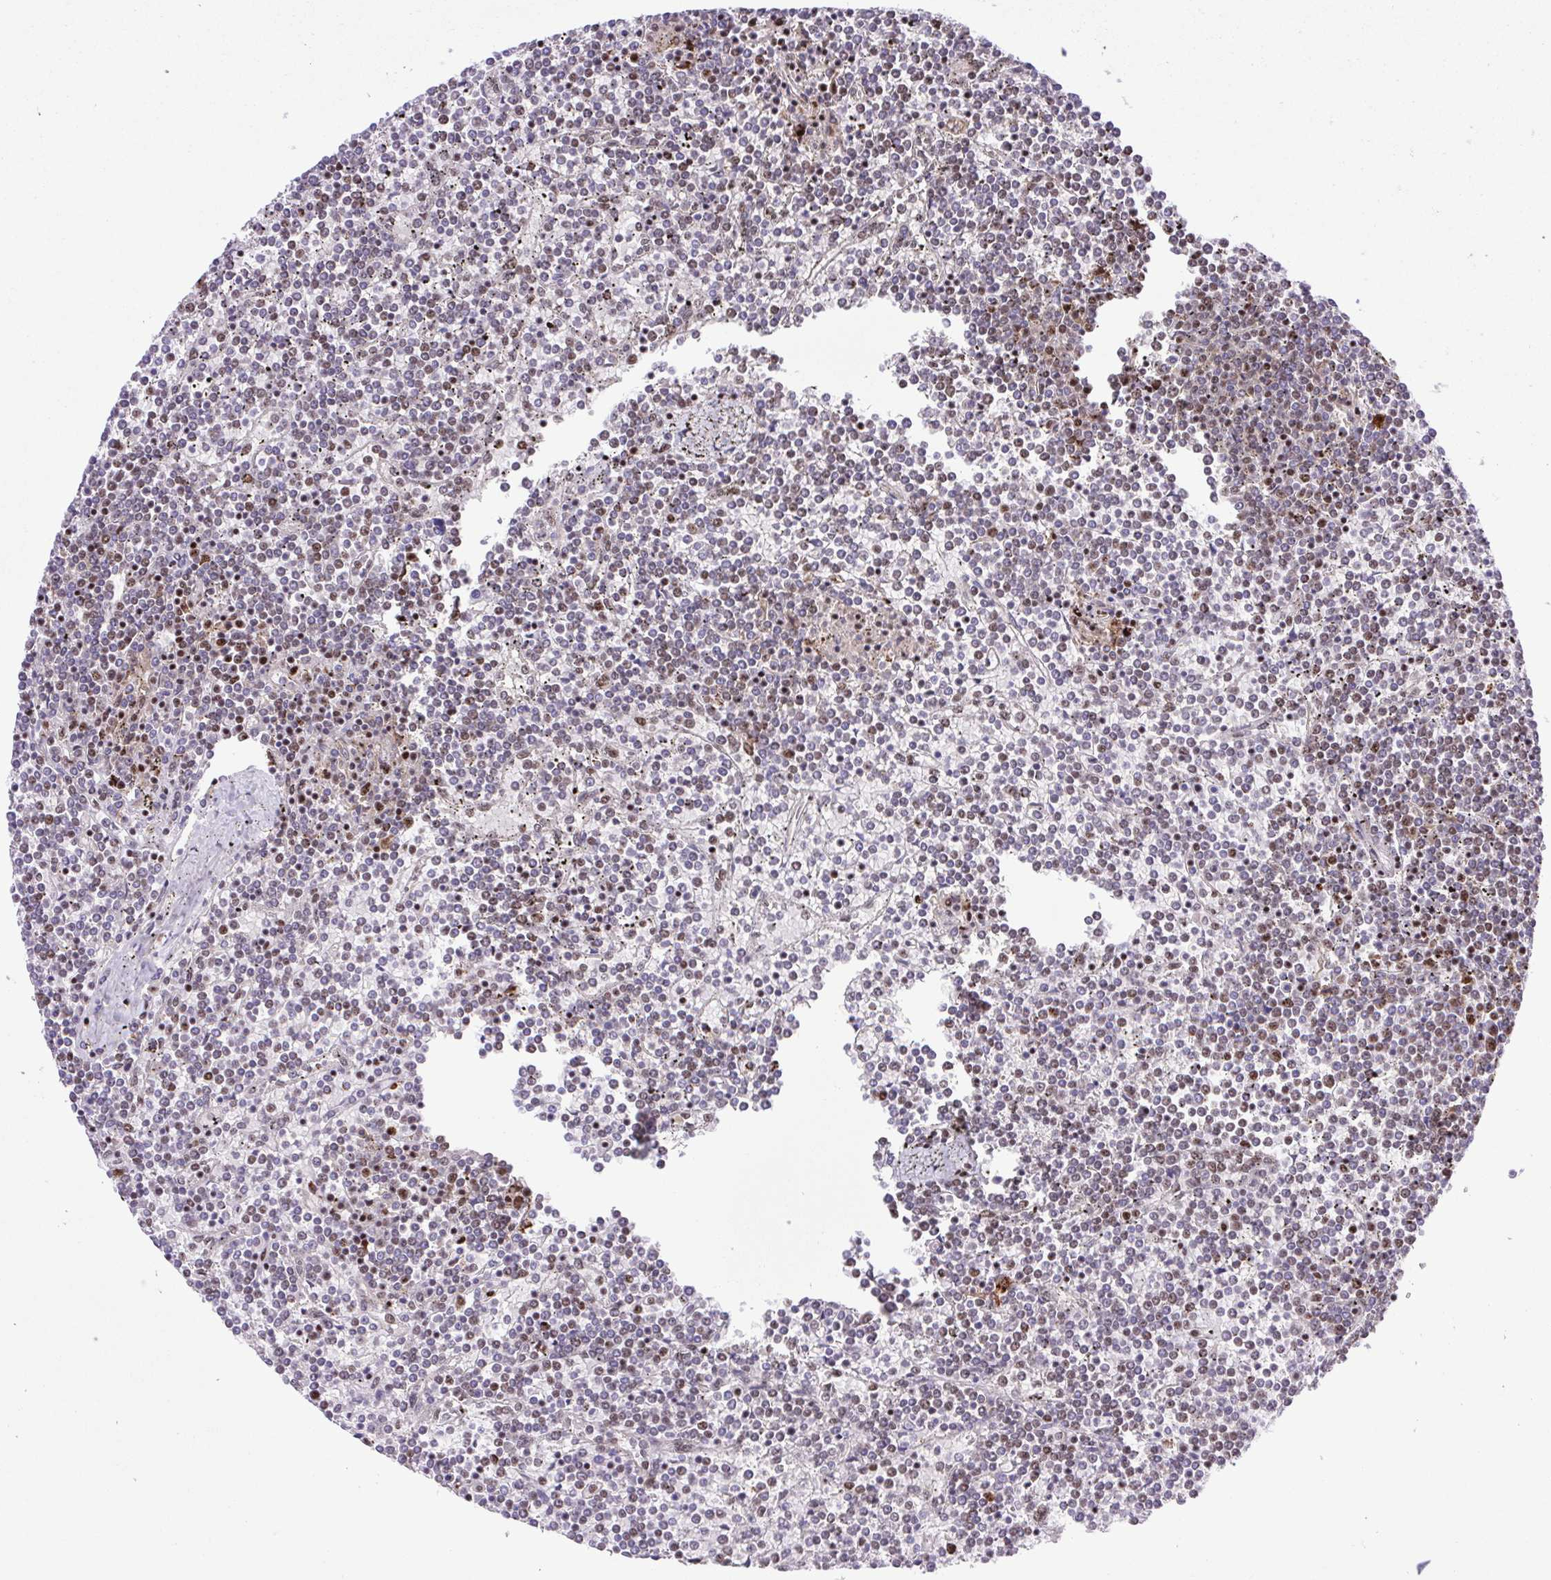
{"staining": {"intensity": "weak", "quantity": "<25%", "location": "nuclear"}, "tissue": "lymphoma", "cell_type": "Tumor cells", "image_type": "cancer", "snomed": [{"axis": "morphology", "description": "Malignant lymphoma, non-Hodgkin's type, Low grade"}, {"axis": "topography", "description": "Spleen"}], "caption": "Lymphoma stained for a protein using immunohistochemistry (IHC) shows no staining tumor cells.", "gene": "ERG", "patient": {"sex": "female", "age": 19}}